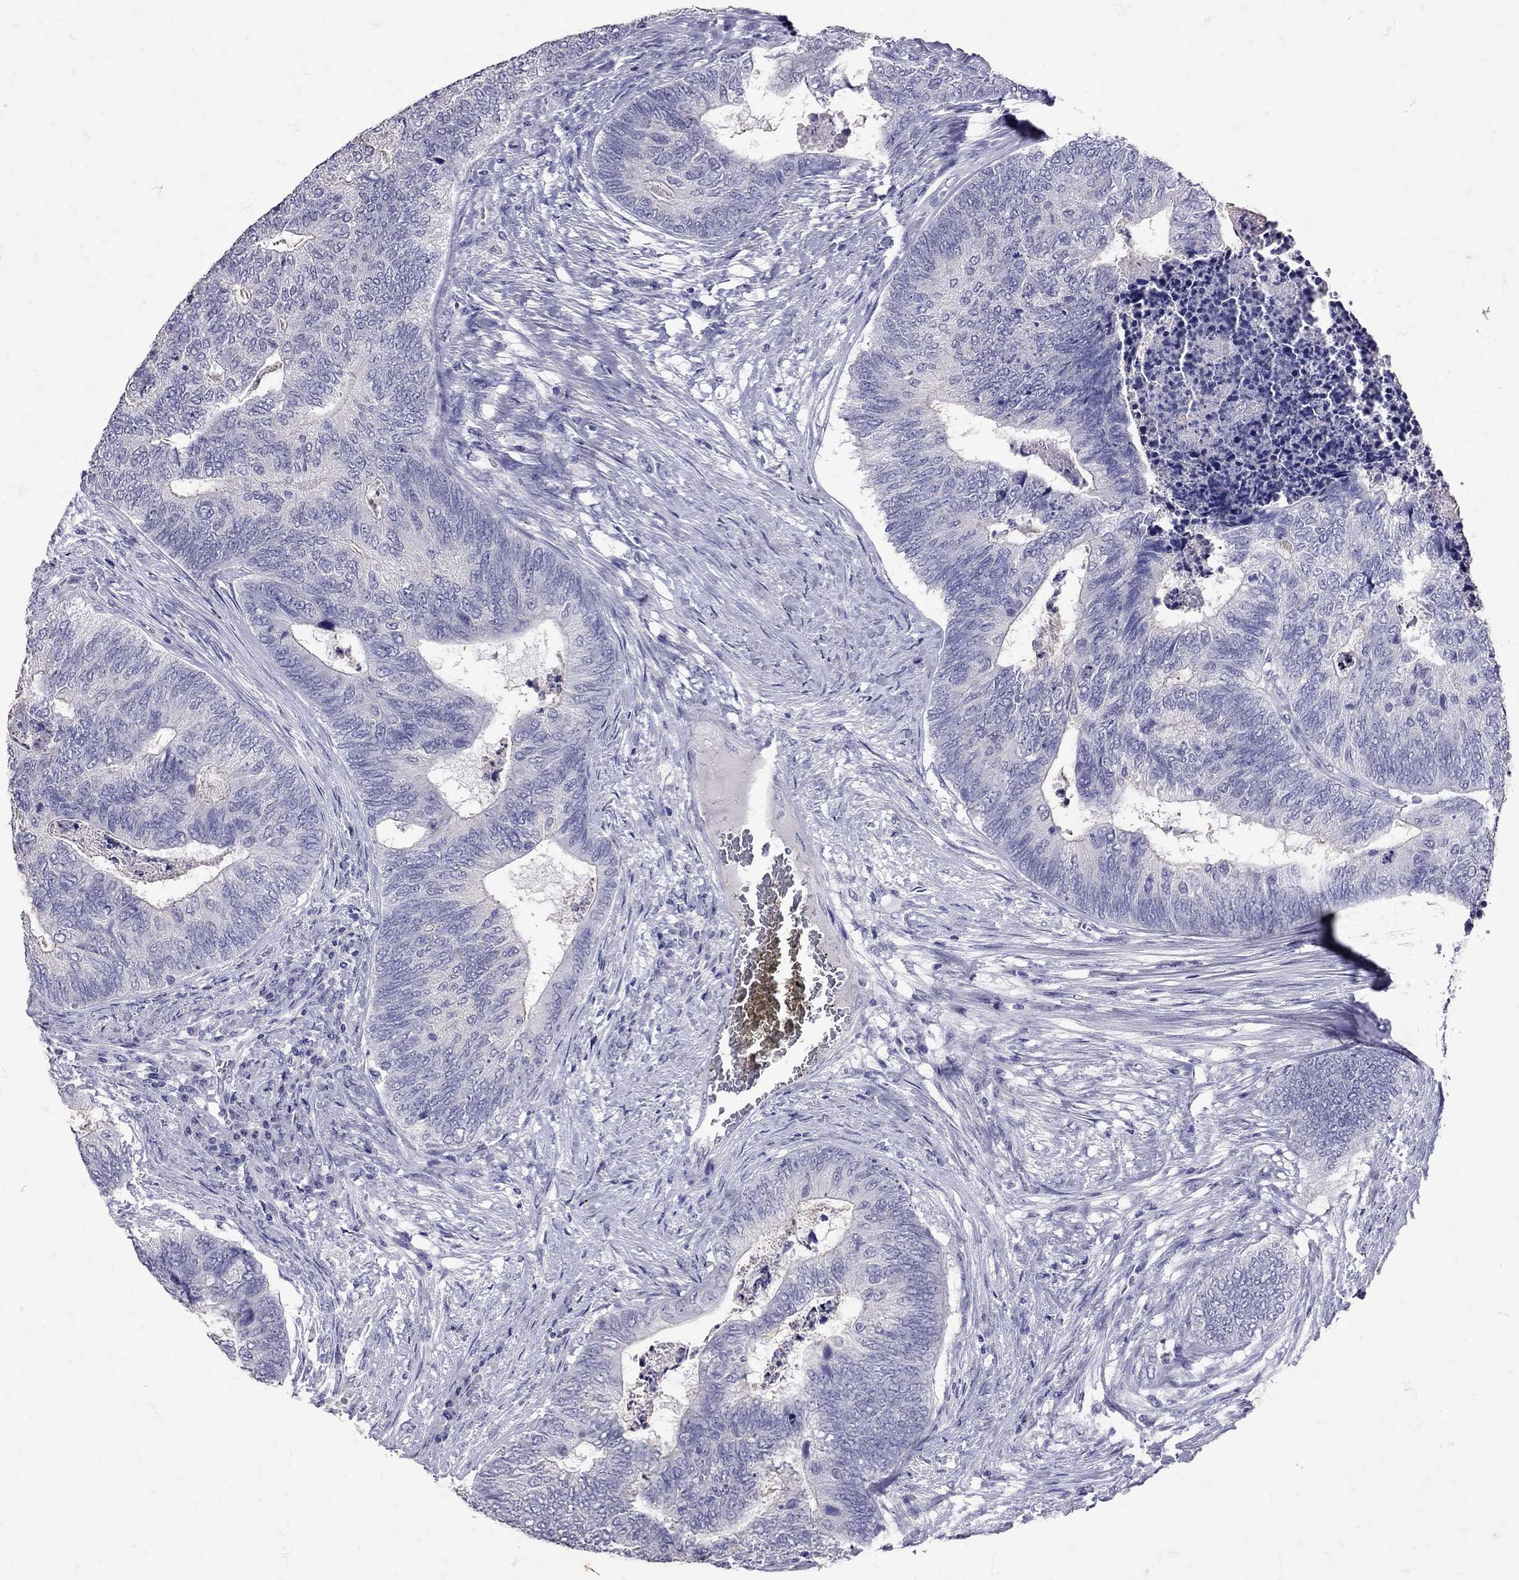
{"staining": {"intensity": "negative", "quantity": "none", "location": "none"}, "tissue": "colorectal cancer", "cell_type": "Tumor cells", "image_type": "cancer", "snomed": [{"axis": "morphology", "description": "Adenocarcinoma, NOS"}, {"axis": "topography", "description": "Colon"}], "caption": "This histopathology image is of colorectal cancer stained with IHC to label a protein in brown with the nuclei are counter-stained blue. There is no staining in tumor cells.", "gene": "SST", "patient": {"sex": "female", "age": 67}}